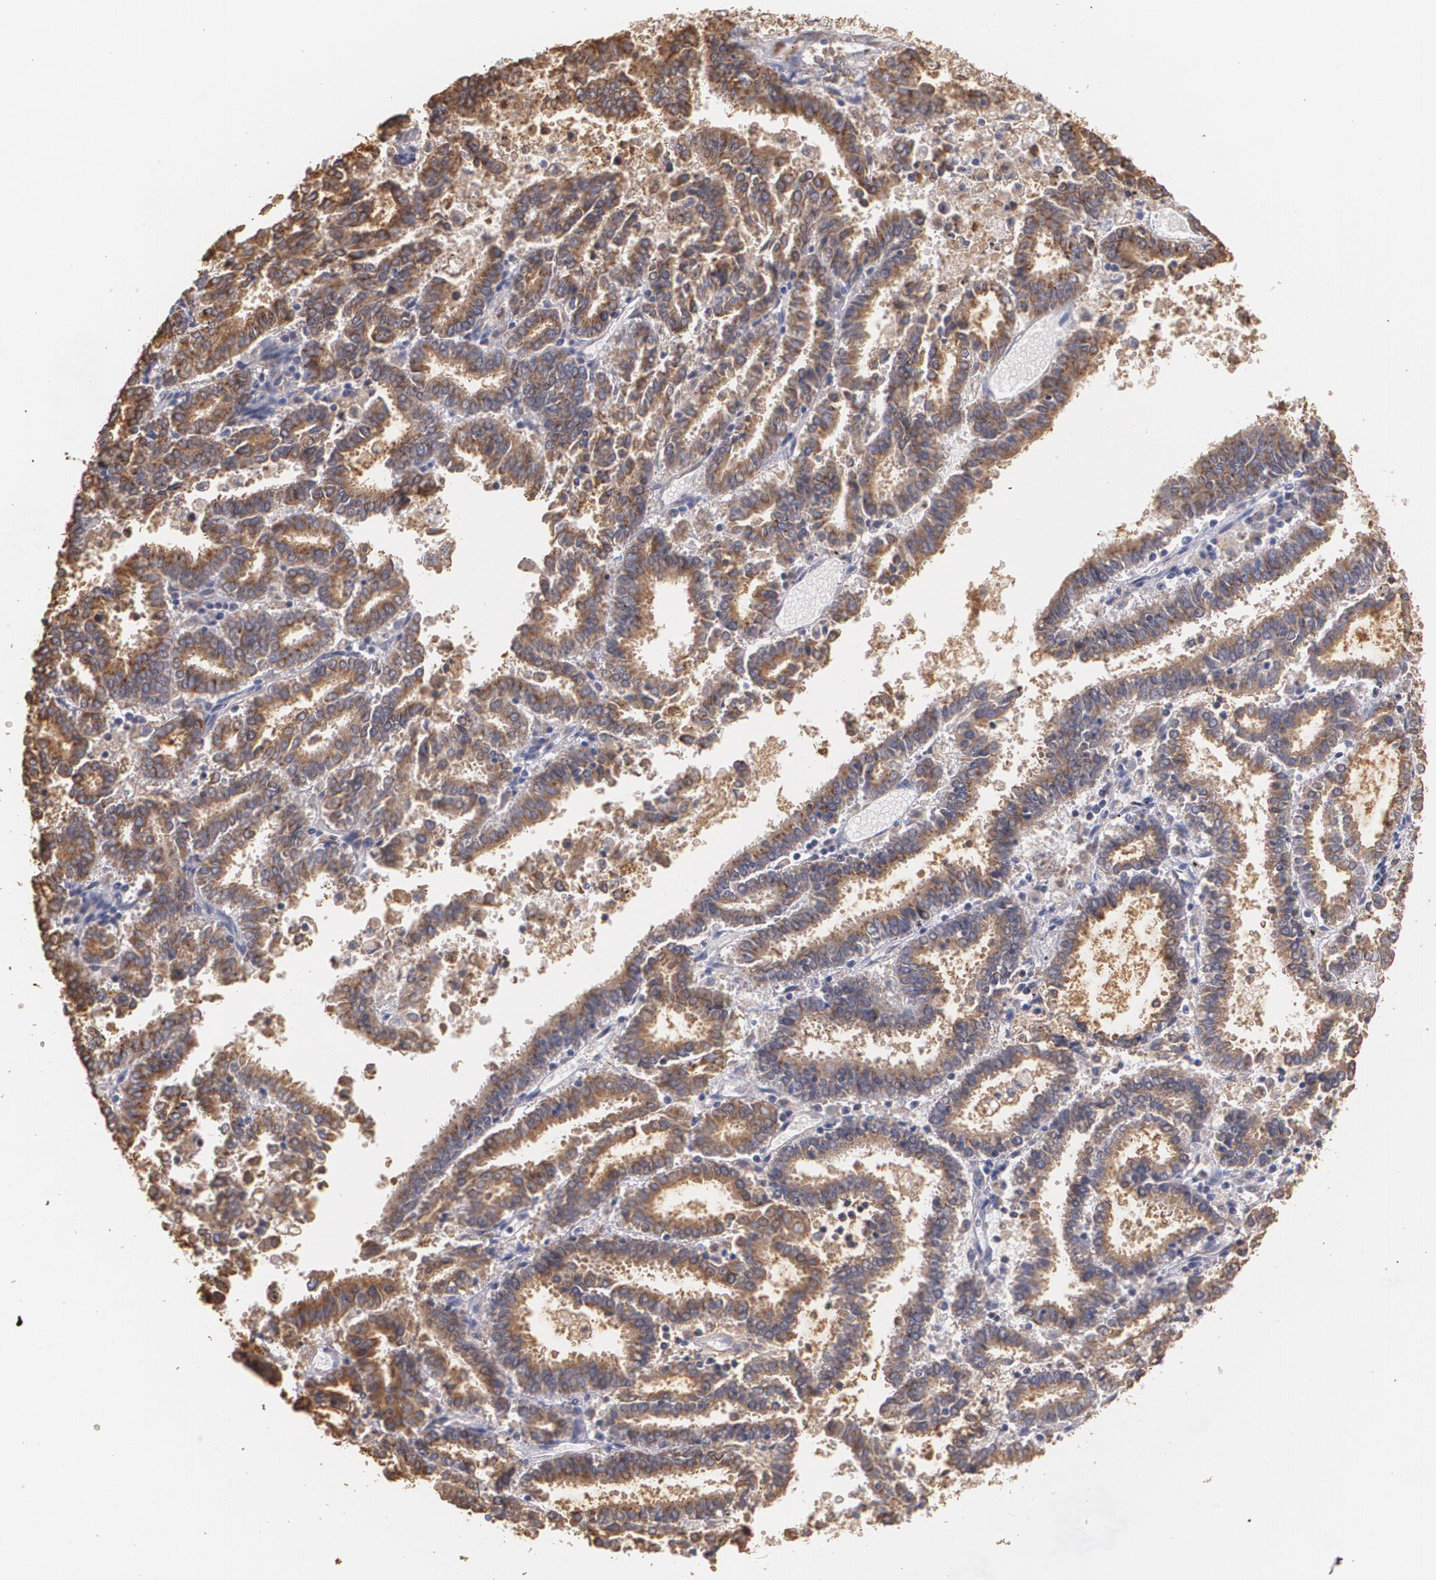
{"staining": {"intensity": "moderate", "quantity": ">75%", "location": "cytoplasmic/membranous"}, "tissue": "endometrial cancer", "cell_type": "Tumor cells", "image_type": "cancer", "snomed": [{"axis": "morphology", "description": "Adenocarcinoma, NOS"}, {"axis": "topography", "description": "Uterus"}], "caption": "Moderate cytoplasmic/membranous expression is appreciated in about >75% of tumor cells in endometrial cancer.", "gene": "ATF3", "patient": {"sex": "female", "age": 83}}